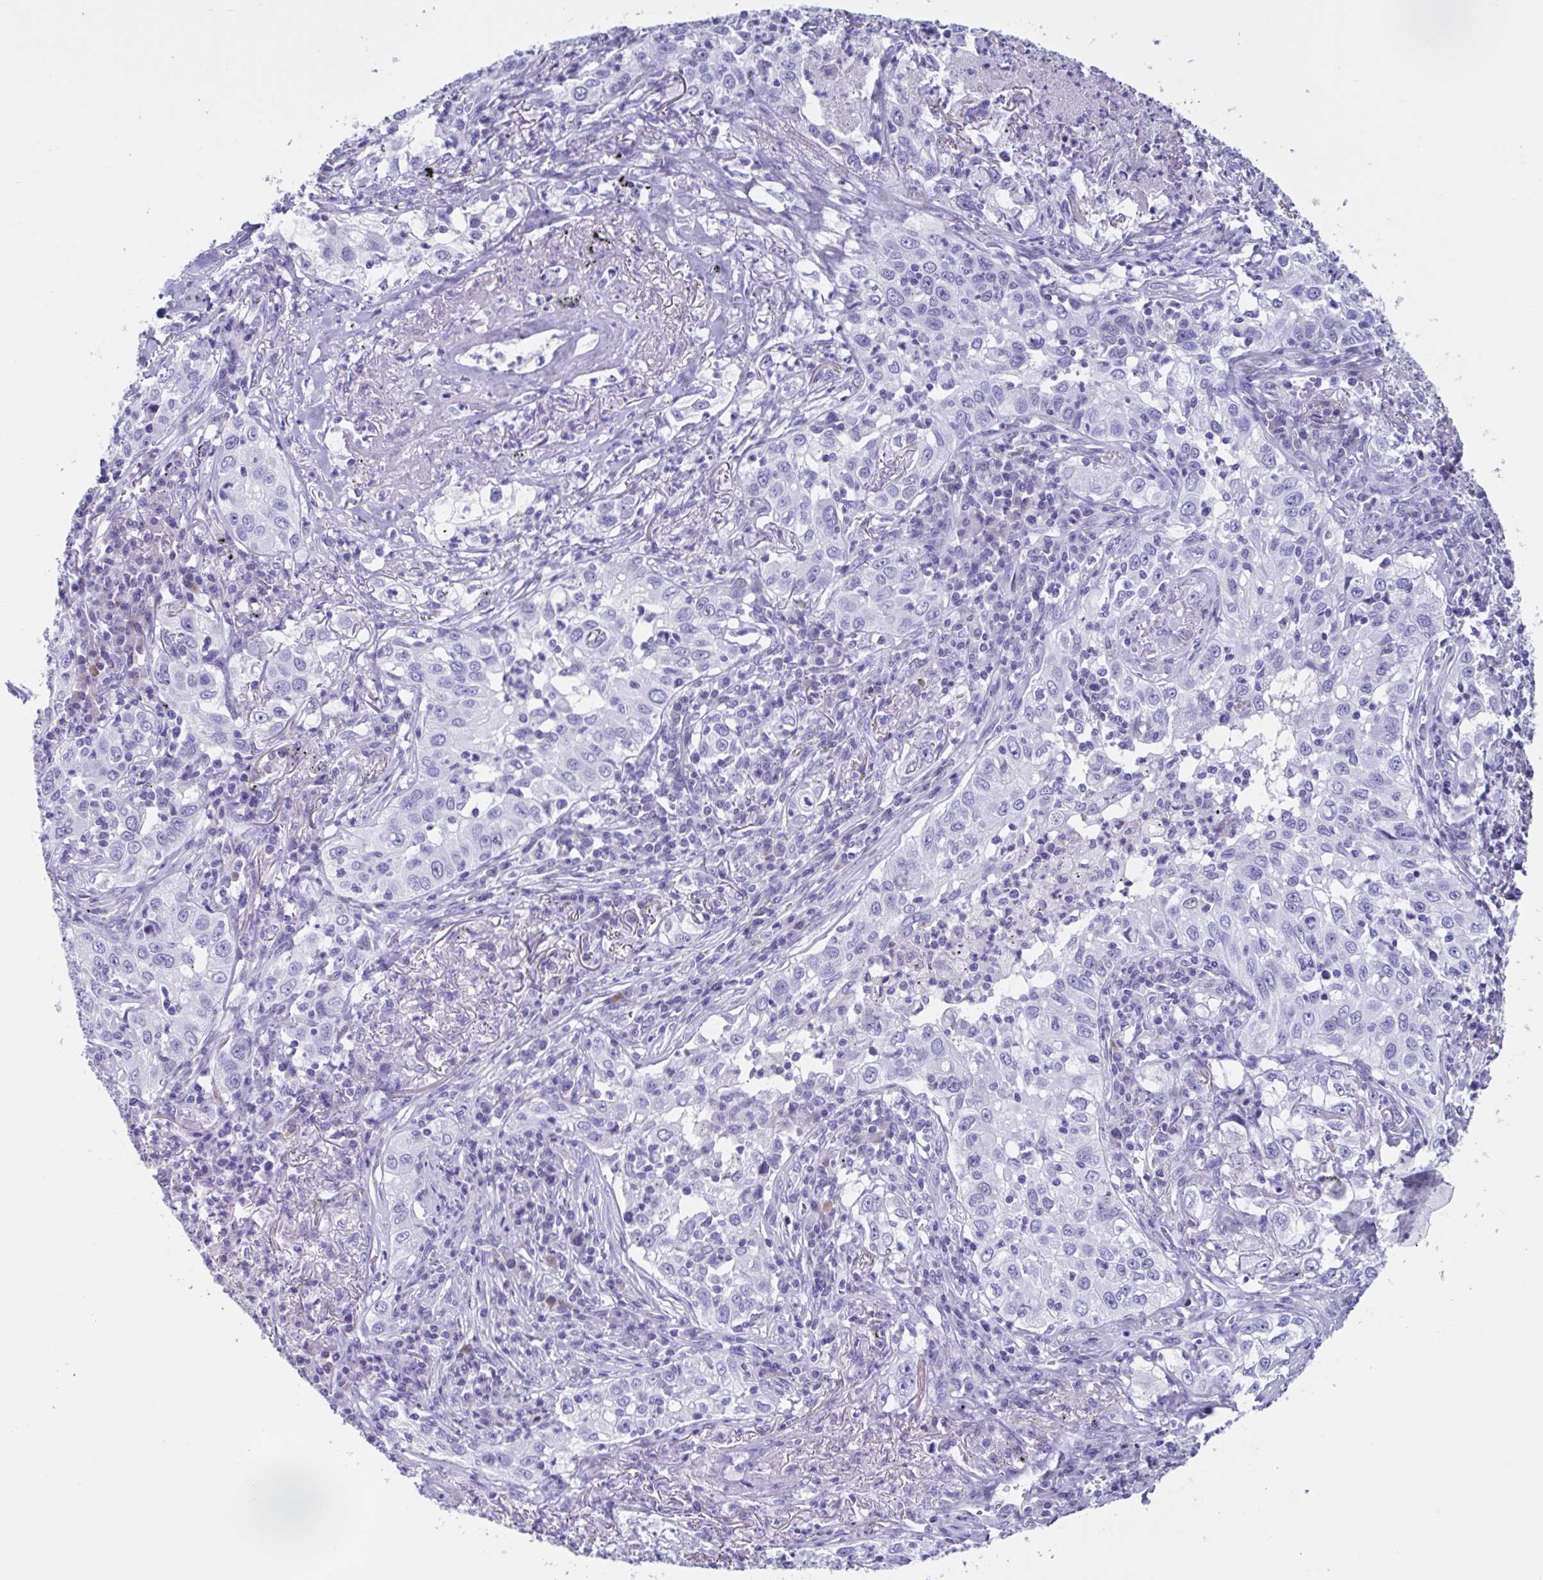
{"staining": {"intensity": "negative", "quantity": "none", "location": "none"}, "tissue": "lung cancer", "cell_type": "Tumor cells", "image_type": "cancer", "snomed": [{"axis": "morphology", "description": "Squamous cell carcinoma, NOS"}, {"axis": "topography", "description": "Lung"}], "caption": "Lung squamous cell carcinoma was stained to show a protein in brown. There is no significant staining in tumor cells.", "gene": "USP35", "patient": {"sex": "male", "age": 71}}